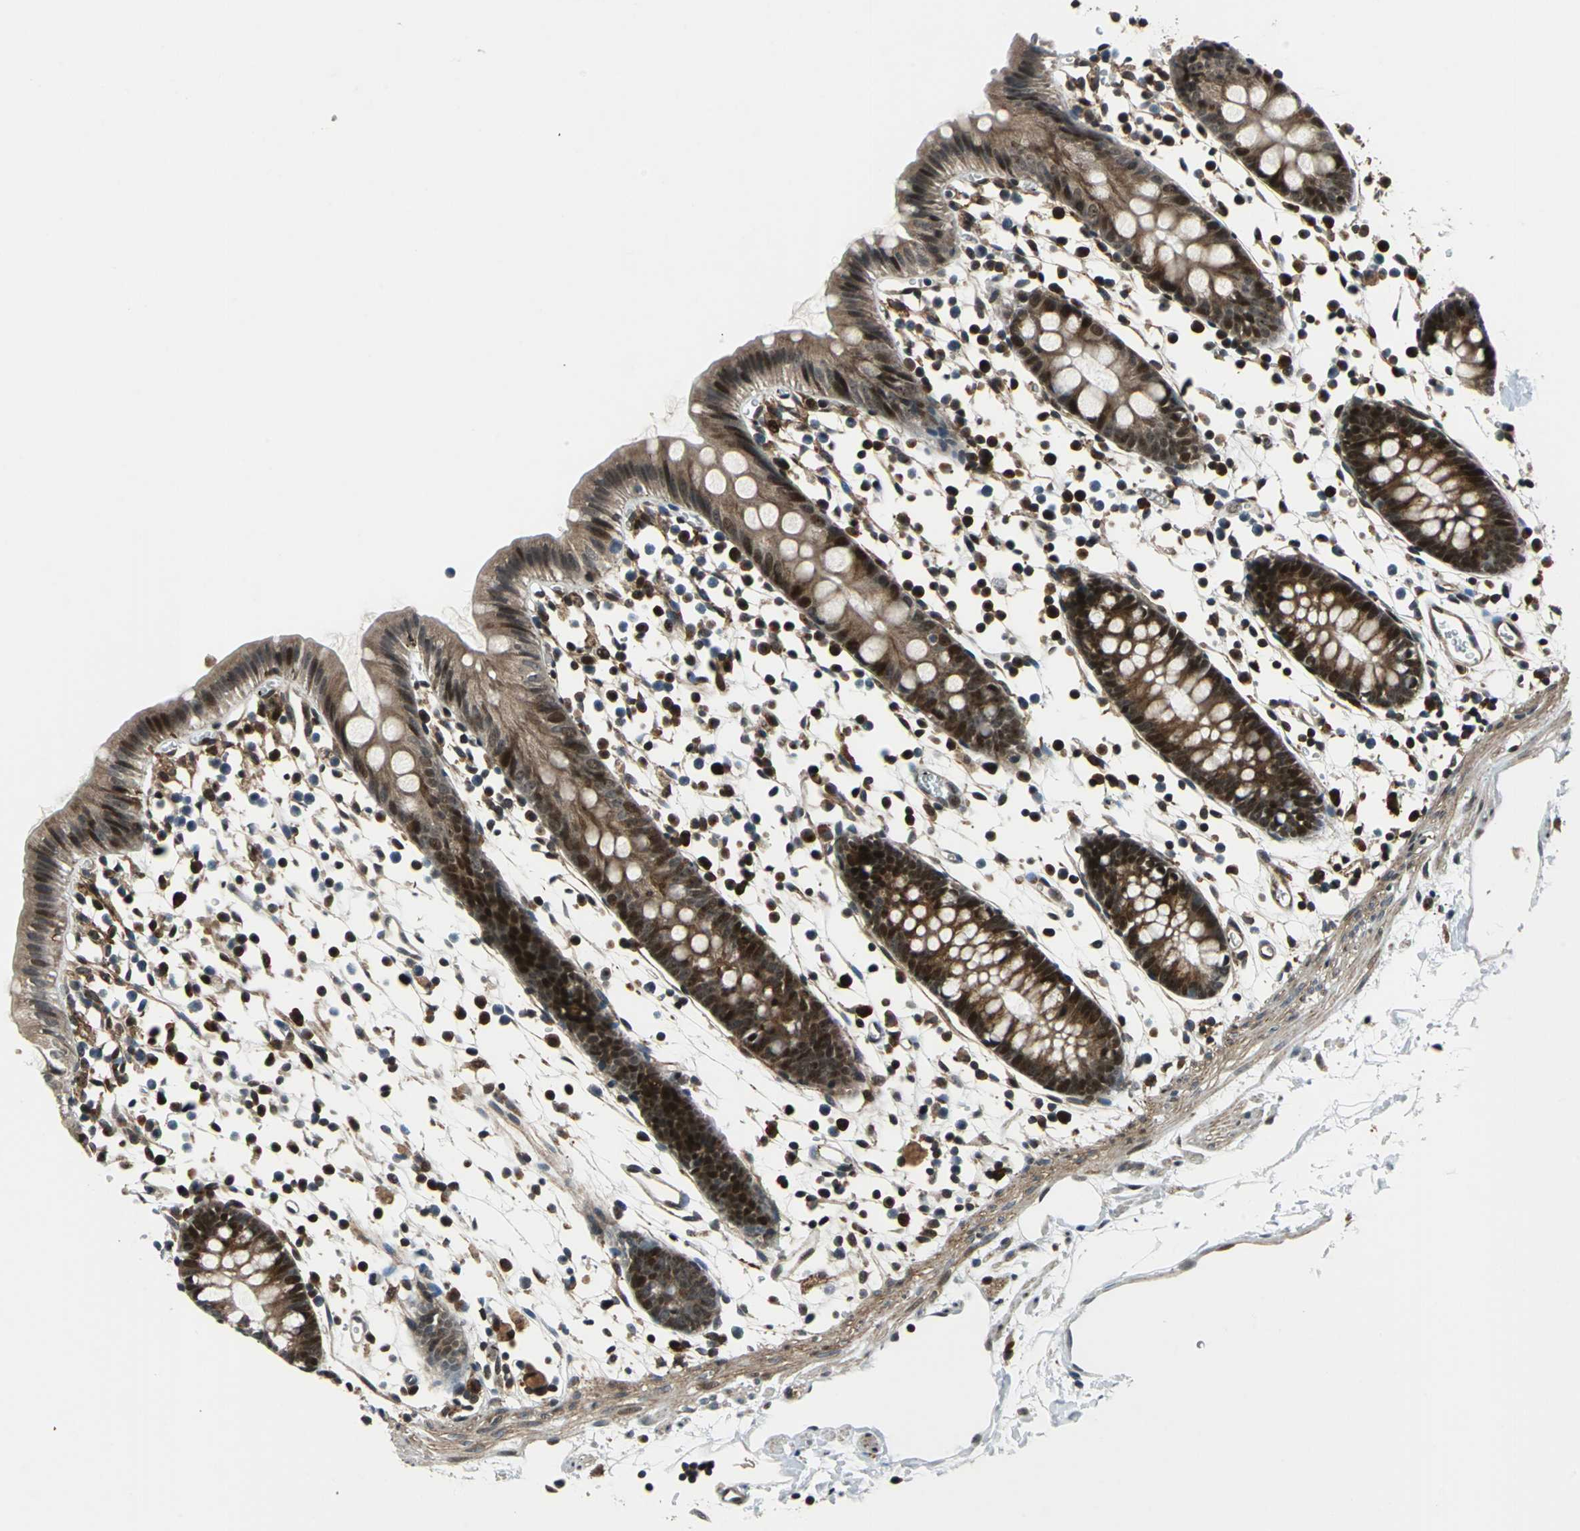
{"staining": {"intensity": "strong", "quantity": ">75%", "location": "cytoplasmic/membranous,nuclear"}, "tissue": "colon", "cell_type": "Endothelial cells", "image_type": "normal", "snomed": [{"axis": "morphology", "description": "Normal tissue, NOS"}, {"axis": "topography", "description": "Colon"}], "caption": "The histopathology image reveals a brown stain indicating the presence of a protein in the cytoplasmic/membranous,nuclear of endothelial cells in colon.", "gene": "AATF", "patient": {"sex": "male", "age": 14}}